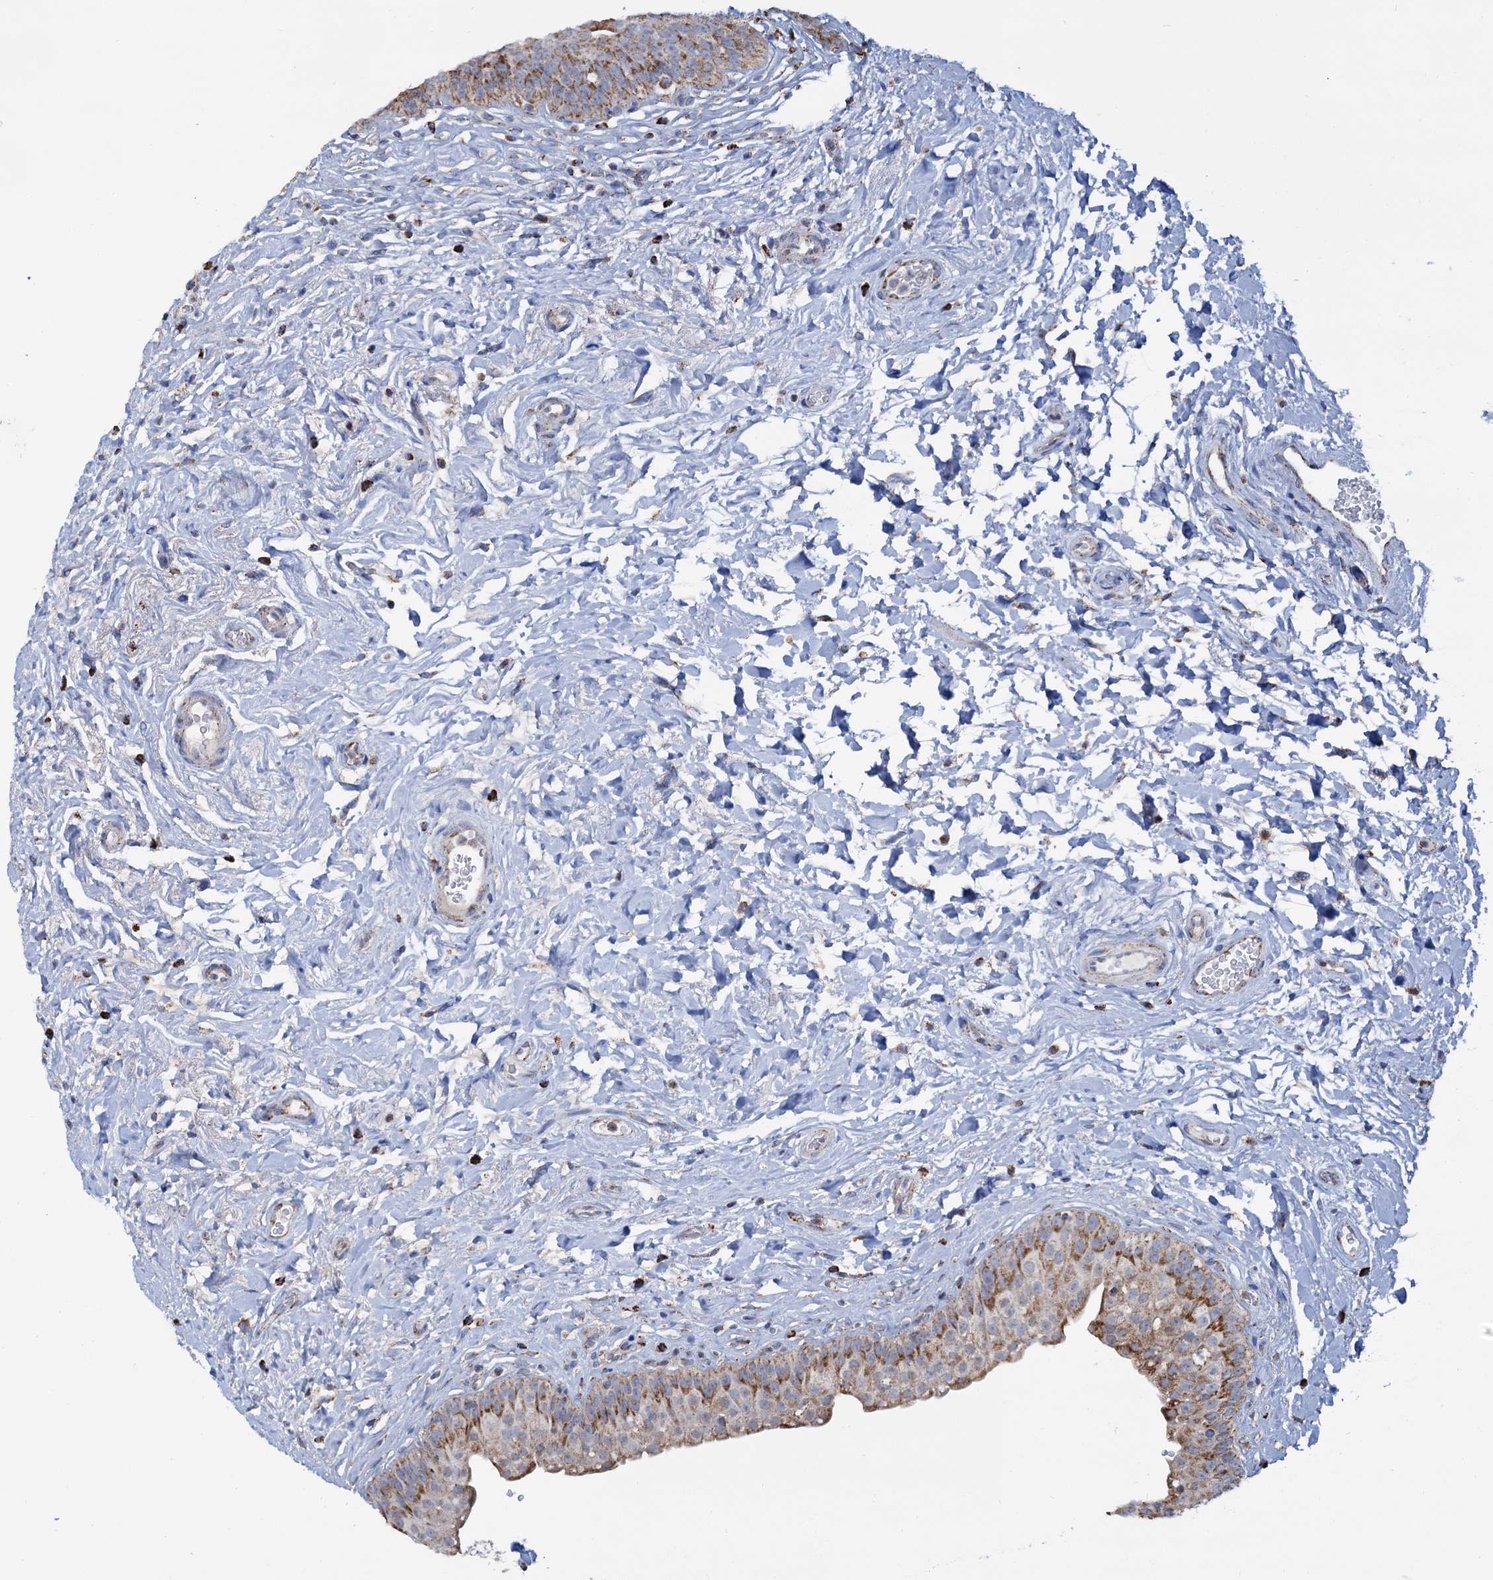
{"staining": {"intensity": "moderate", "quantity": ">75%", "location": "cytoplasmic/membranous"}, "tissue": "urinary bladder", "cell_type": "Urothelial cells", "image_type": "normal", "snomed": [{"axis": "morphology", "description": "Normal tissue, NOS"}, {"axis": "topography", "description": "Urinary bladder"}], "caption": "This image reveals normal urinary bladder stained with immunohistochemistry to label a protein in brown. The cytoplasmic/membranous of urothelial cells show moderate positivity for the protein. Nuclei are counter-stained blue.", "gene": "C2CD3", "patient": {"sex": "male", "age": 83}}